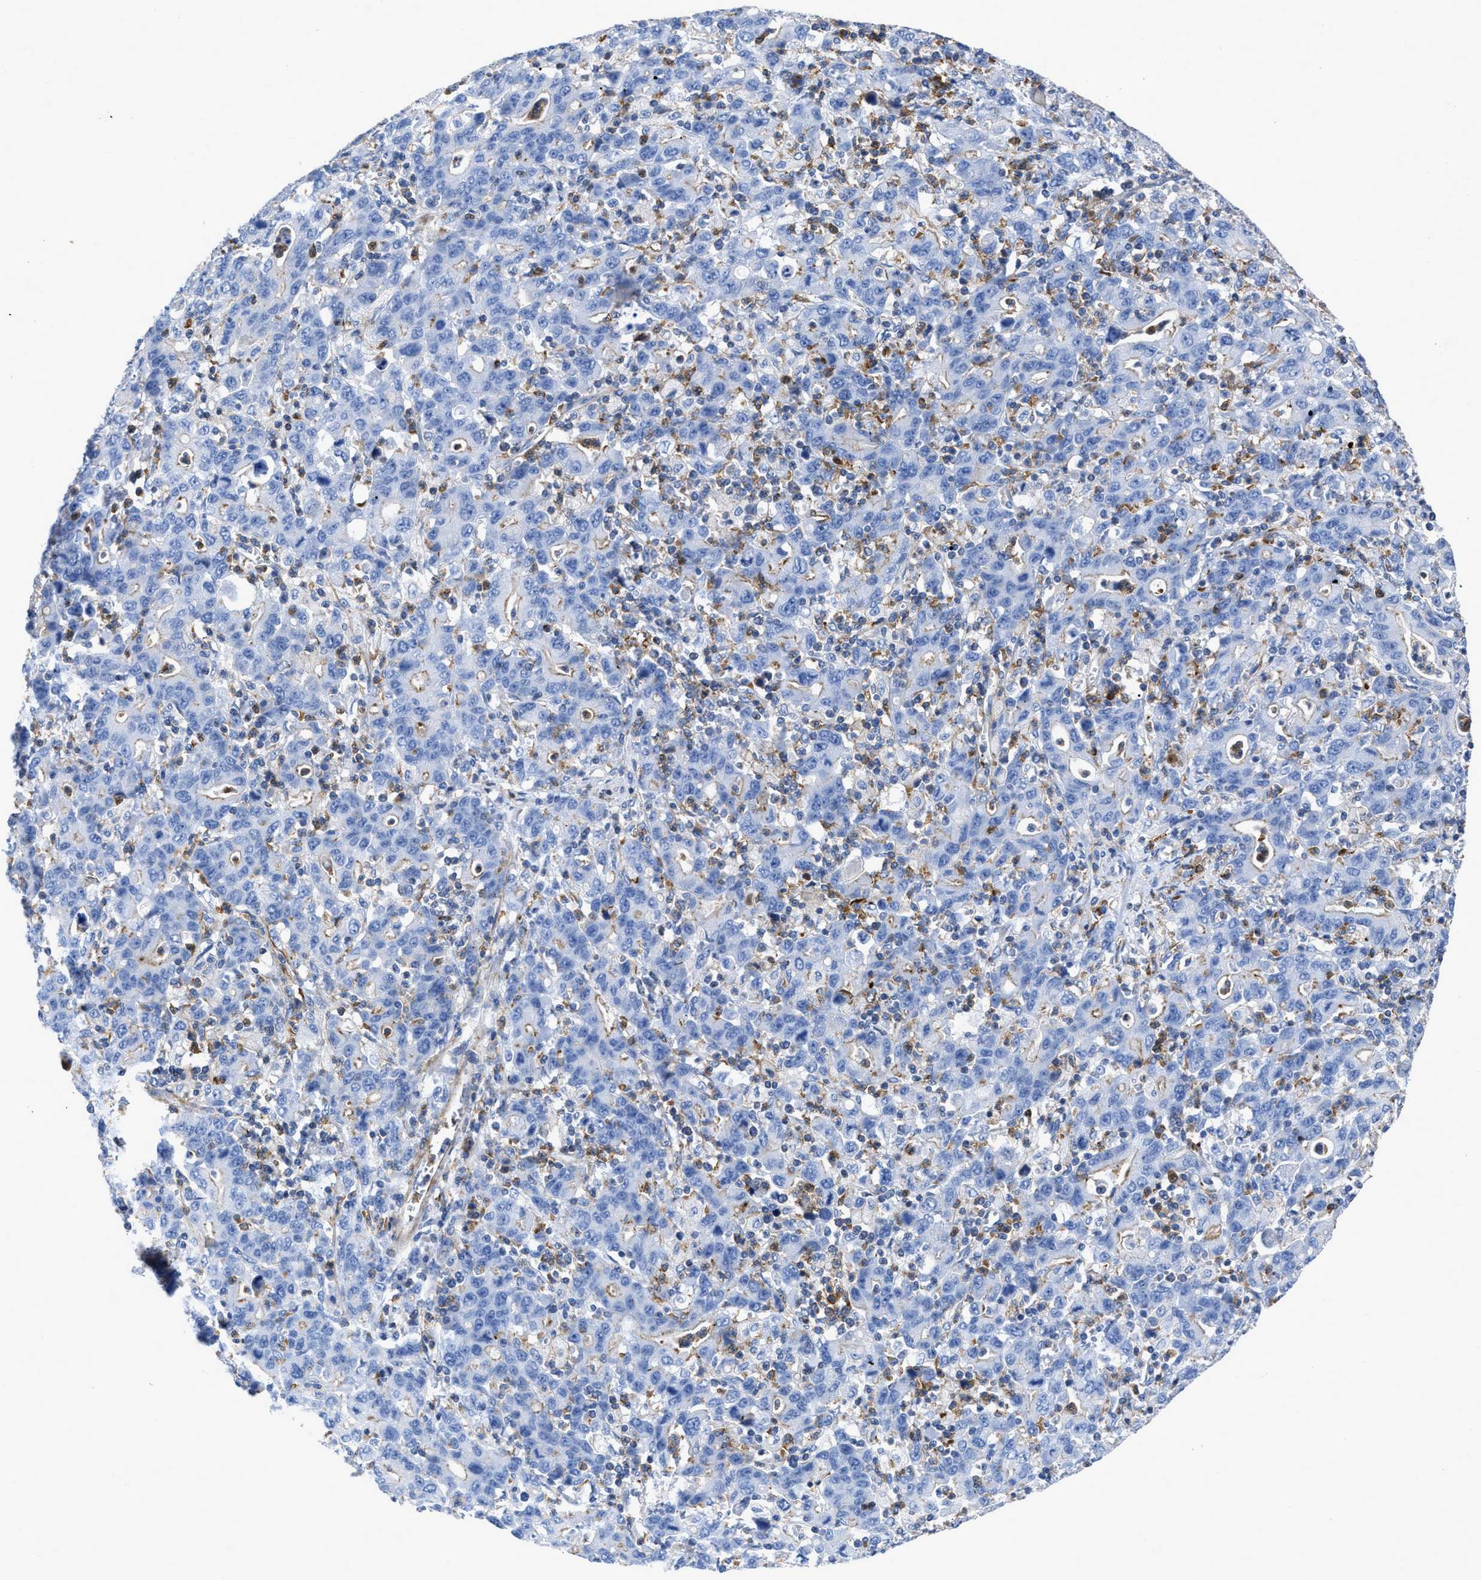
{"staining": {"intensity": "negative", "quantity": "none", "location": "none"}, "tissue": "stomach cancer", "cell_type": "Tumor cells", "image_type": "cancer", "snomed": [{"axis": "morphology", "description": "Adenocarcinoma, NOS"}, {"axis": "topography", "description": "Stomach, upper"}], "caption": "Immunohistochemistry photomicrograph of human stomach adenocarcinoma stained for a protein (brown), which exhibits no positivity in tumor cells.", "gene": "PRMT2", "patient": {"sex": "male", "age": 69}}